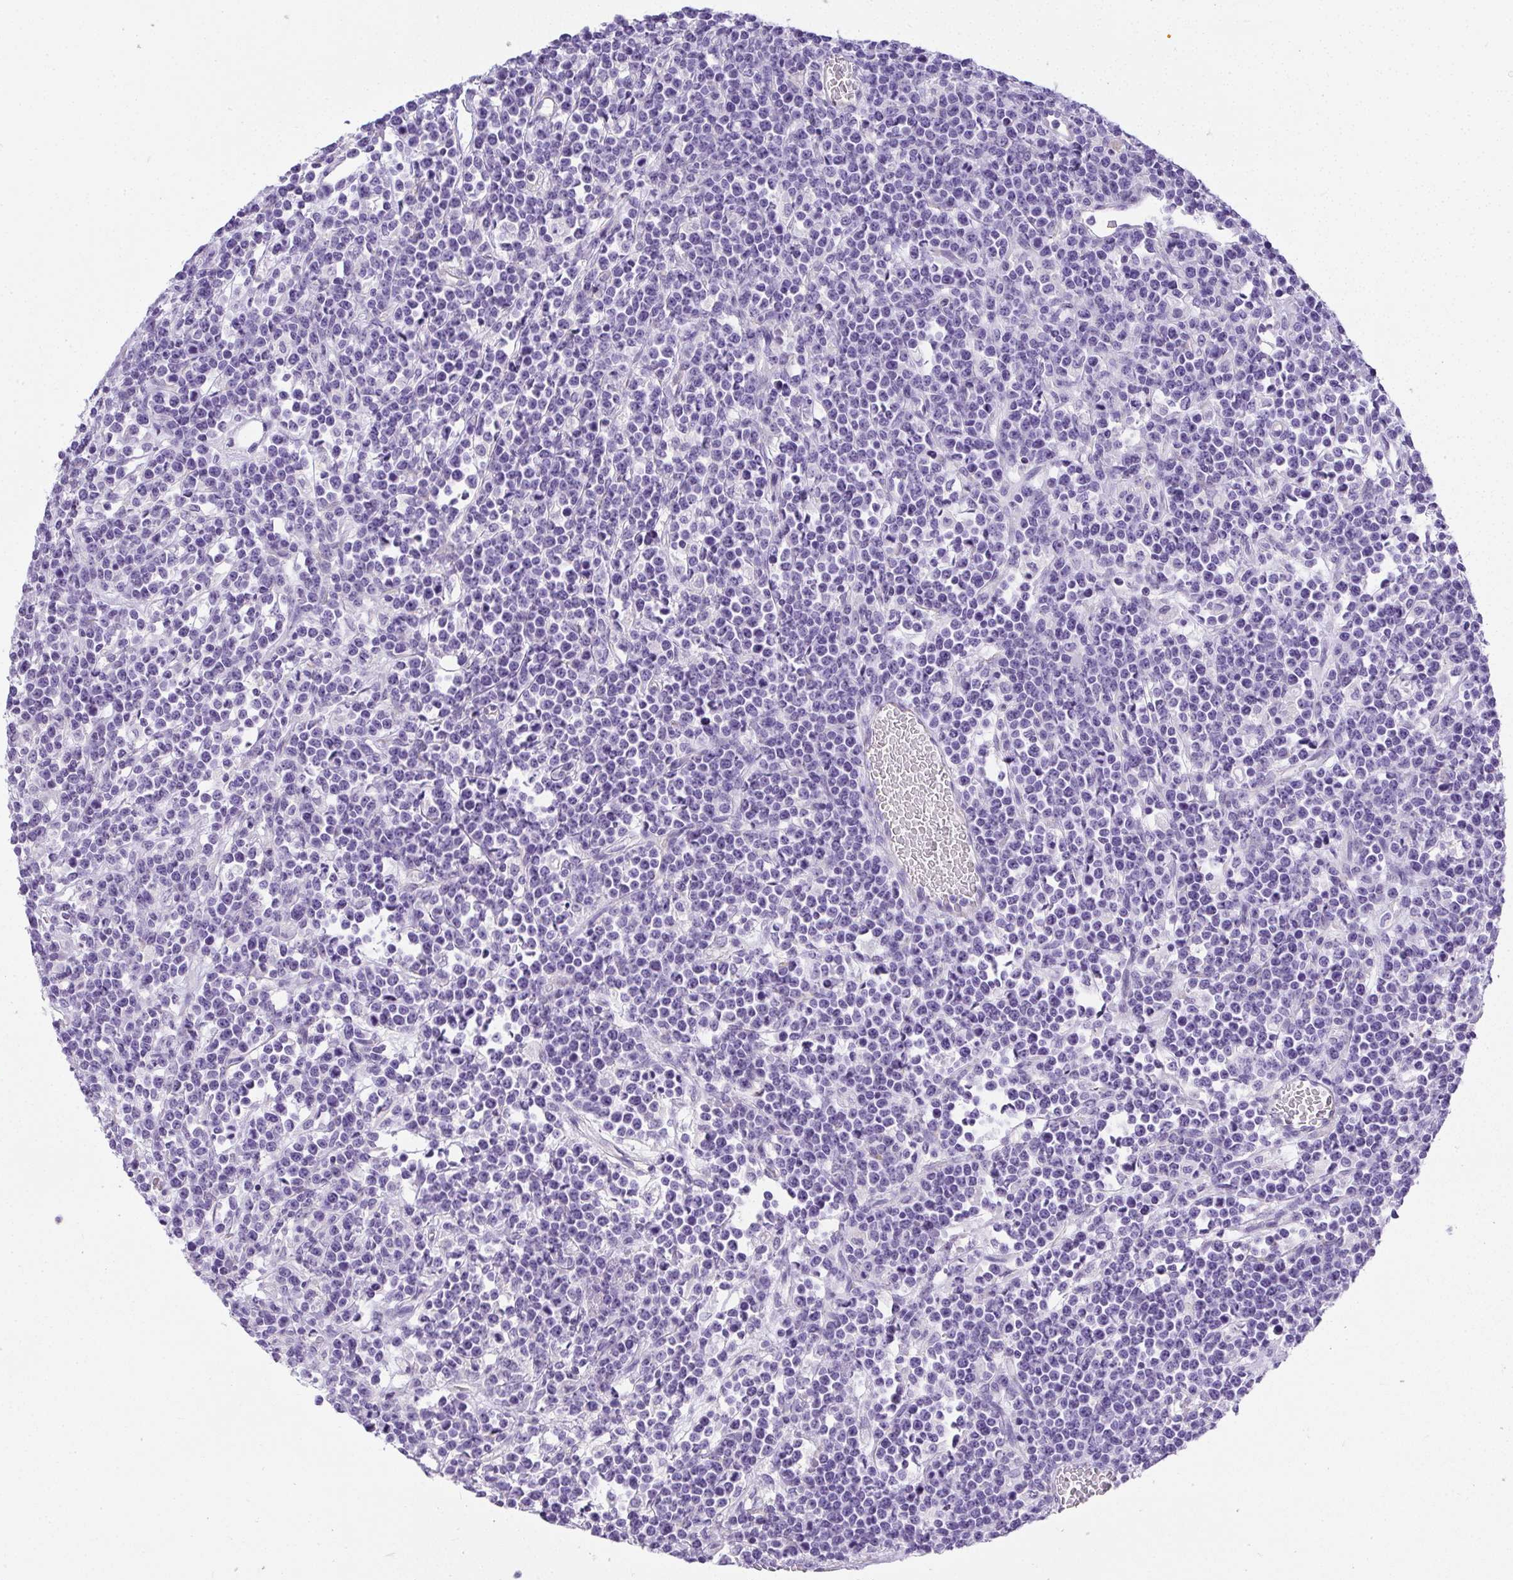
{"staining": {"intensity": "negative", "quantity": "none", "location": "none"}, "tissue": "lymphoma", "cell_type": "Tumor cells", "image_type": "cancer", "snomed": [{"axis": "morphology", "description": "Malignant lymphoma, non-Hodgkin's type, High grade"}, {"axis": "topography", "description": "Ovary"}], "caption": "Protein analysis of high-grade malignant lymphoma, non-Hodgkin's type displays no significant positivity in tumor cells.", "gene": "PLPPR3", "patient": {"sex": "female", "age": 56}}